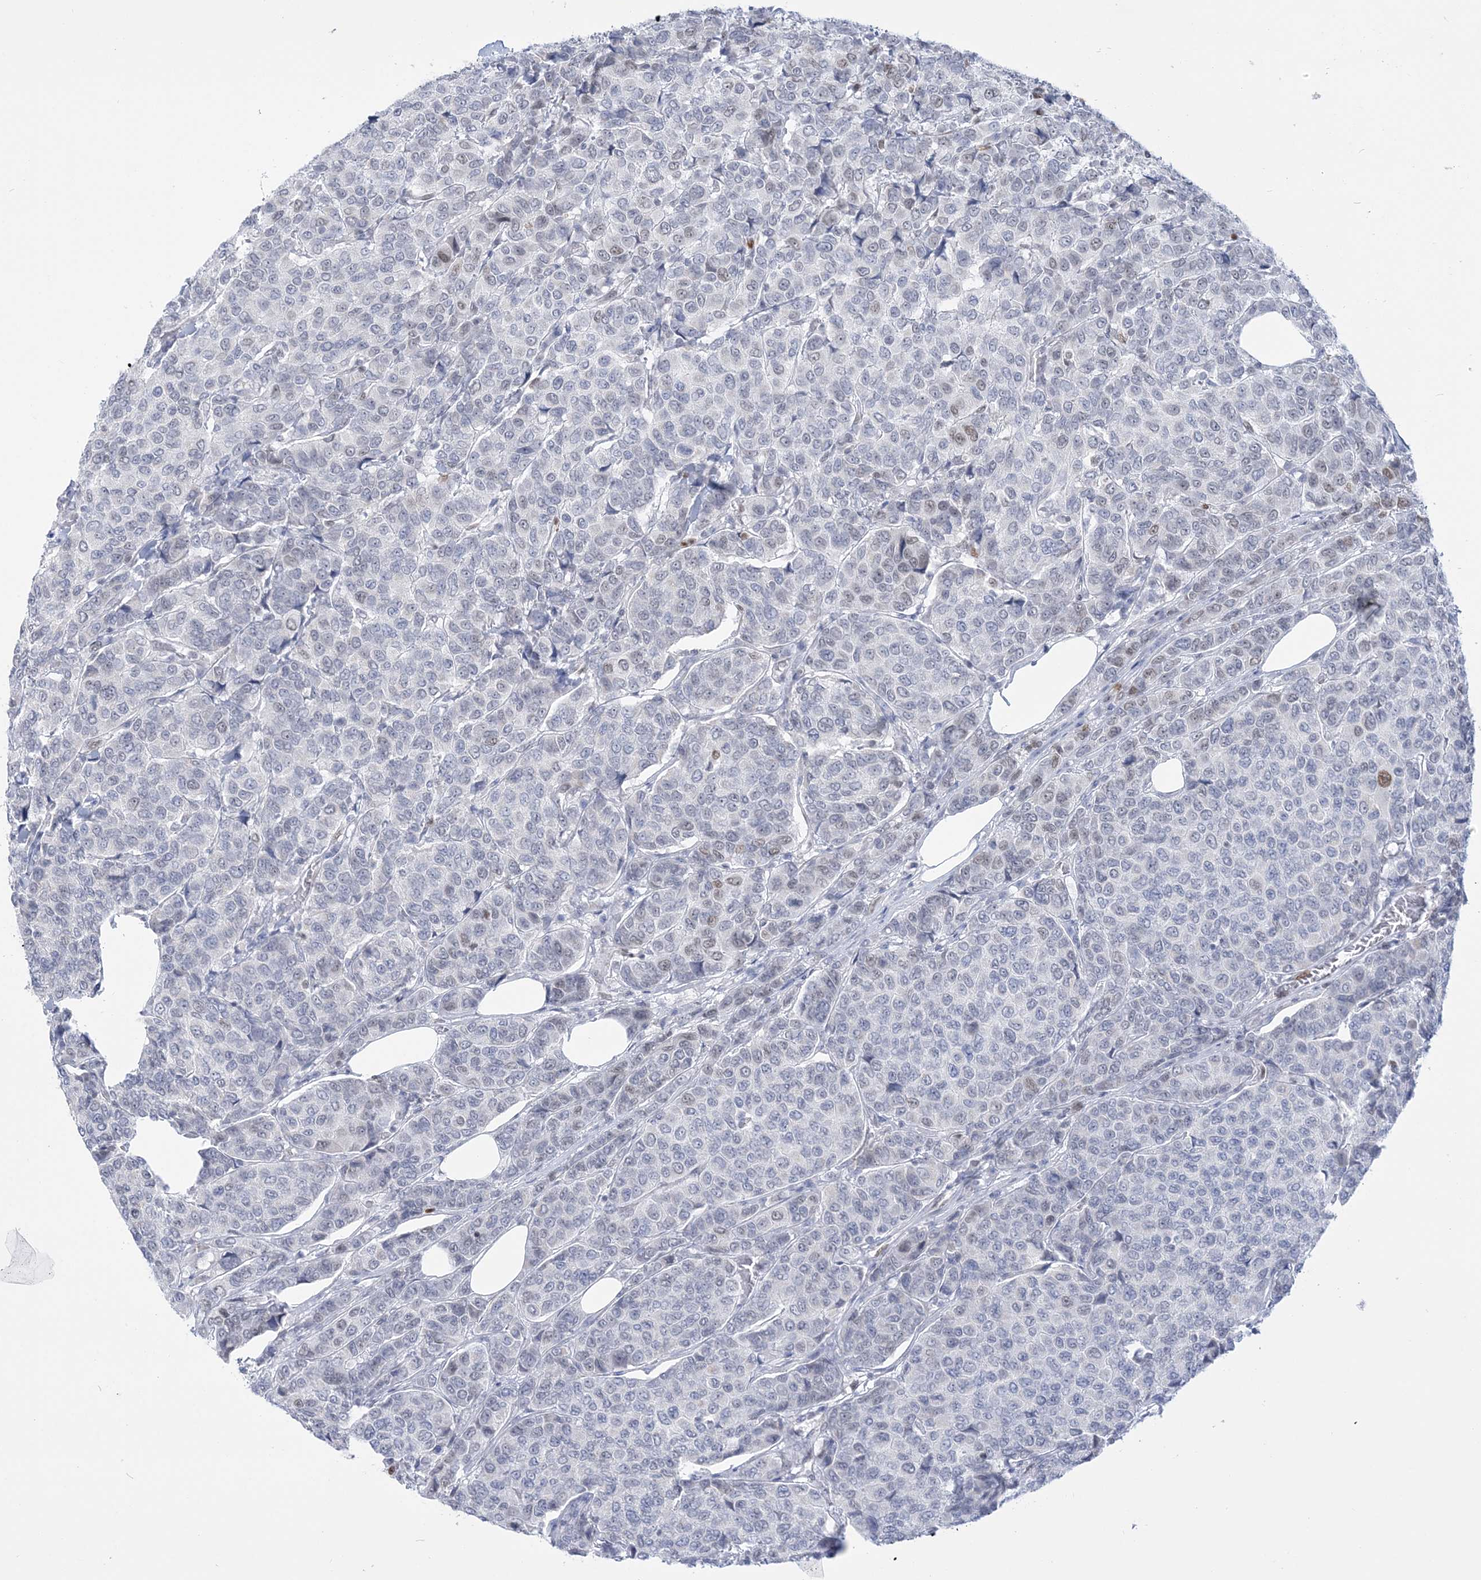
{"staining": {"intensity": "negative", "quantity": "none", "location": "none"}, "tissue": "breast cancer", "cell_type": "Tumor cells", "image_type": "cancer", "snomed": [{"axis": "morphology", "description": "Duct carcinoma"}, {"axis": "topography", "description": "Breast"}], "caption": "The IHC image has no significant positivity in tumor cells of breast invasive ductal carcinoma tissue. The staining was performed using DAB (3,3'-diaminobenzidine) to visualize the protein expression in brown, while the nuclei were stained in blue with hematoxylin (Magnification: 20x).", "gene": "DDX21", "patient": {"sex": "female", "age": 55}}